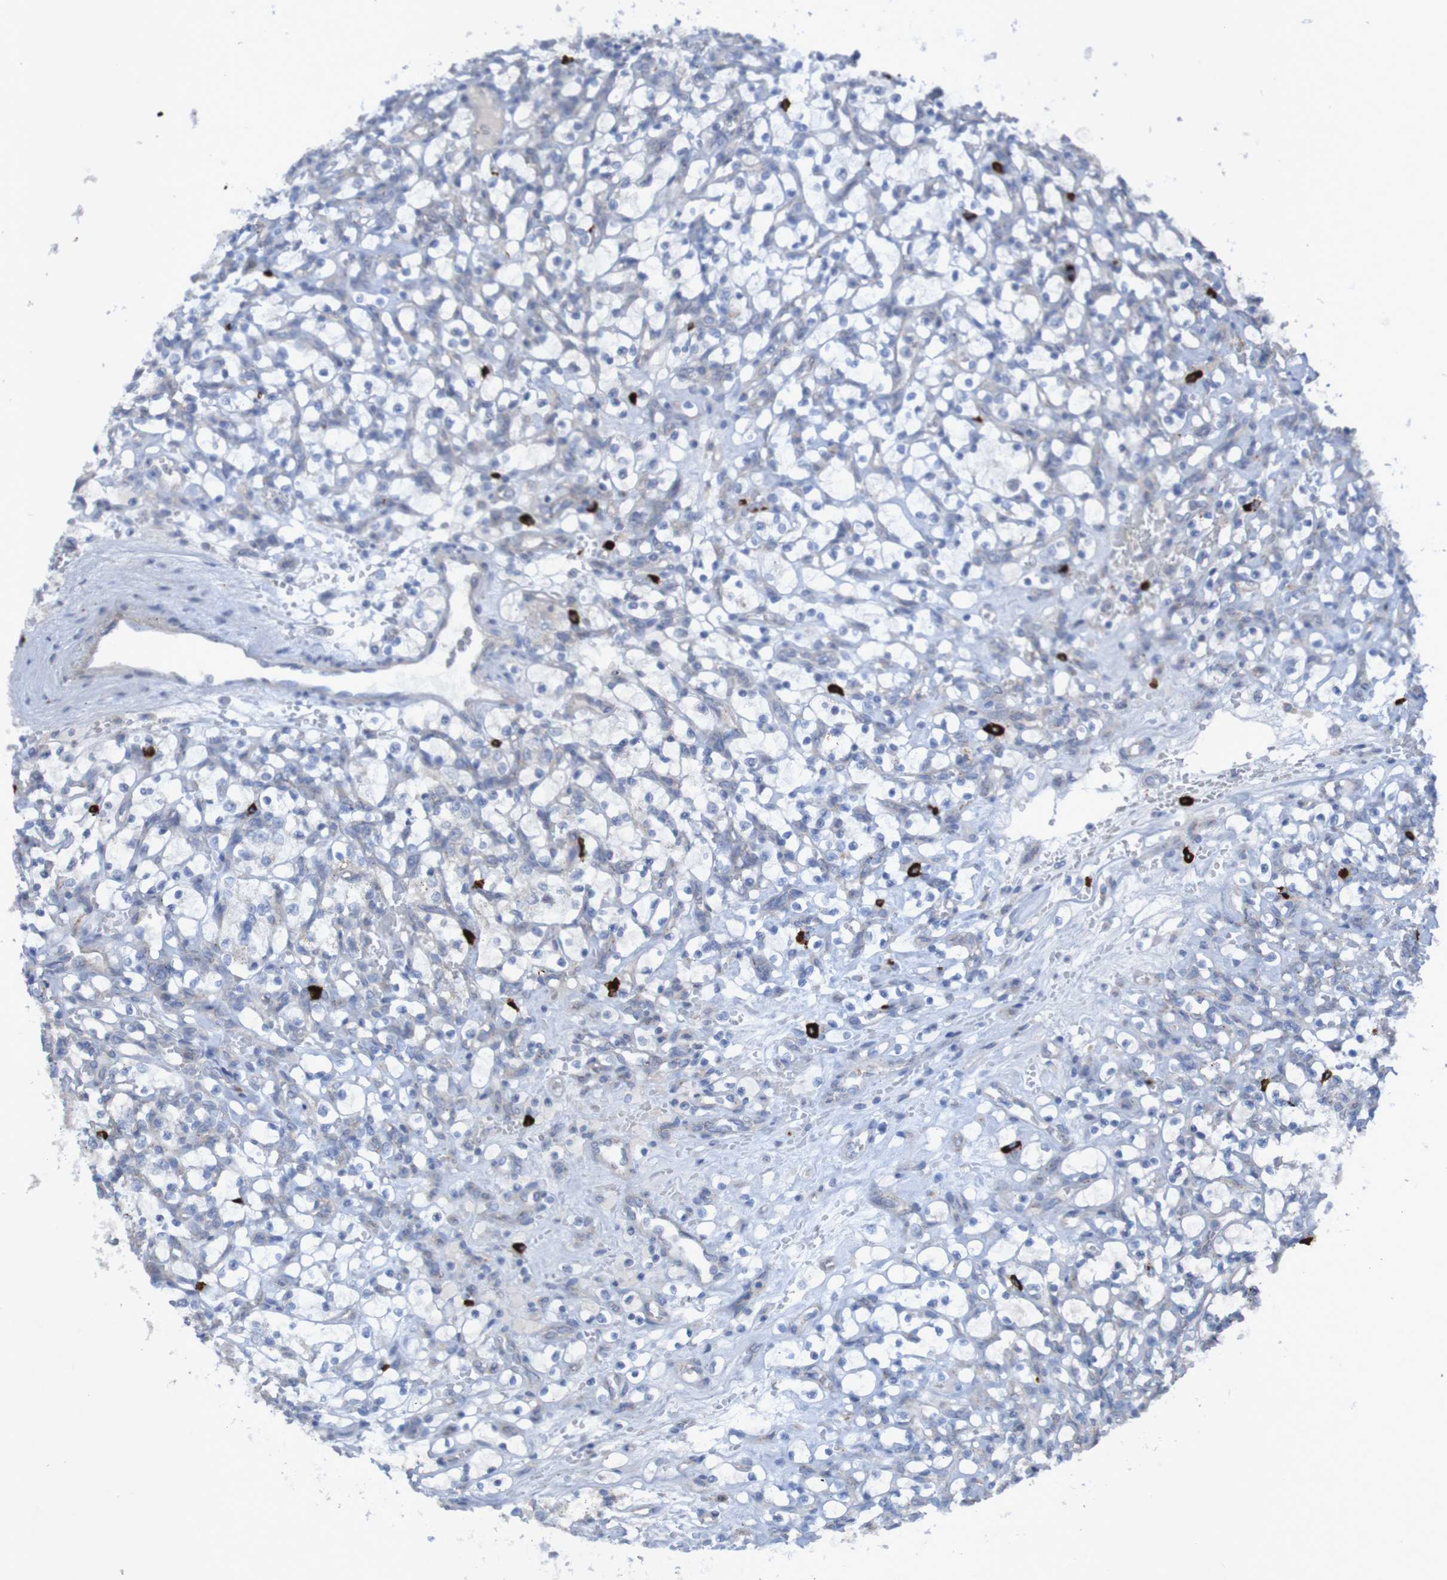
{"staining": {"intensity": "negative", "quantity": "none", "location": "none"}, "tissue": "renal cancer", "cell_type": "Tumor cells", "image_type": "cancer", "snomed": [{"axis": "morphology", "description": "Adenocarcinoma, NOS"}, {"axis": "topography", "description": "Kidney"}], "caption": "Micrograph shows no significant protein expression in tumor cells of adenocarcinoma (renal).", "gene": "ANGPT4", "patient": {"sex": "female", "age": 69}}